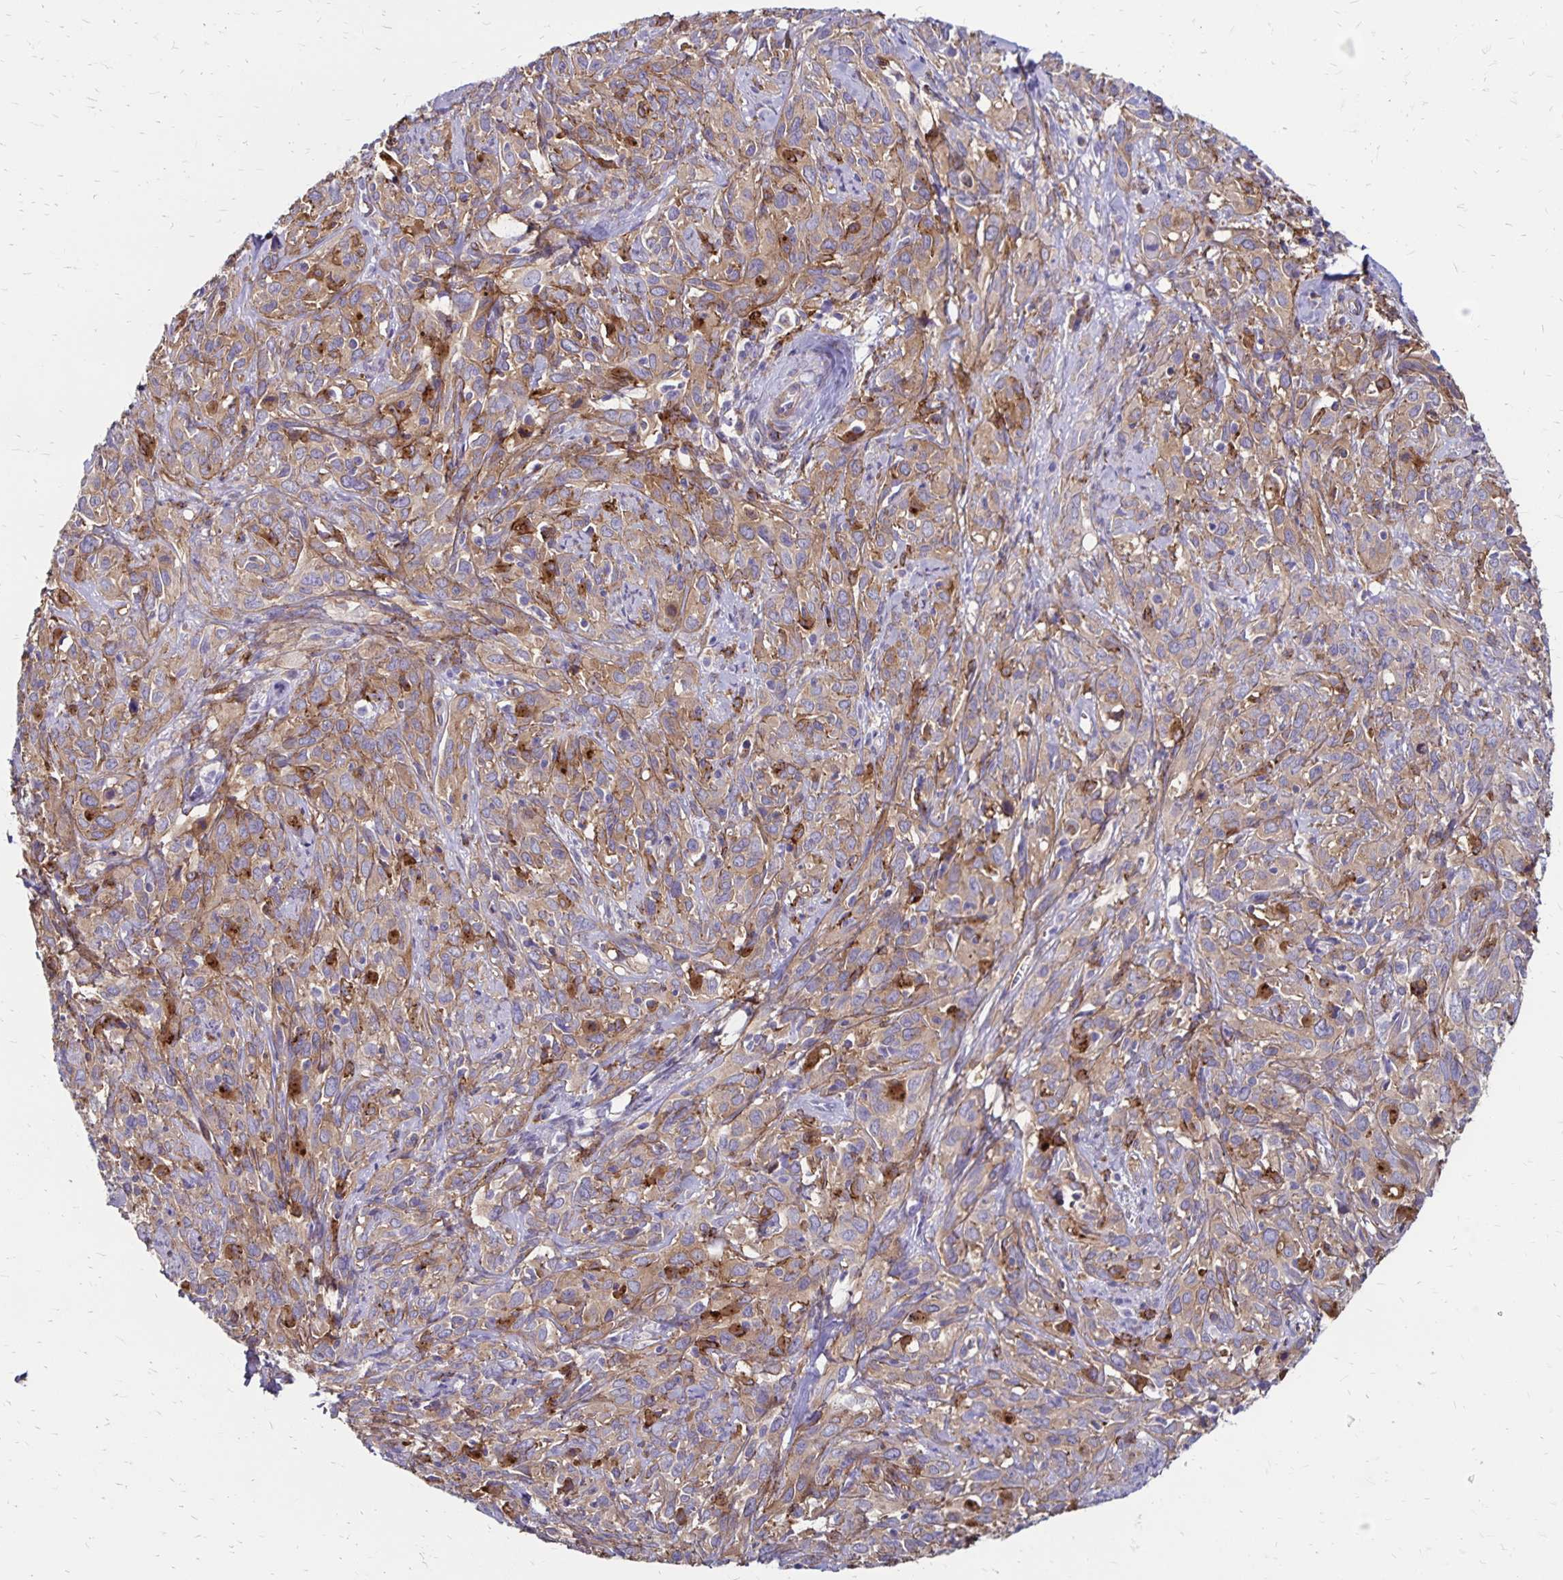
{"staining": {"intensity": "moderate", "quantity": "25%-75%", "location": "cytoplasmic/membranous"}, "tissue": "cervical cancer", "cell_type": "Tumor cells", "image_type": "cancer", "snomed": [{"axis": "morphology", "description": "Normal tissue, NOS"}, {"axis": "morphology", "description": "Squamous cell carcinoma, NOS"}, {"axis": "topography", "description": "Cervix"}], "caption": "The histopathology image demonstrates staining of cervical cancer (squamous cell carcinoma), revealing moderate cytoplasmic/membranous protein staining (brown color) within tumor cells.", "gene": "TNS3", "patient": {"sex": "female", "age": 51}}